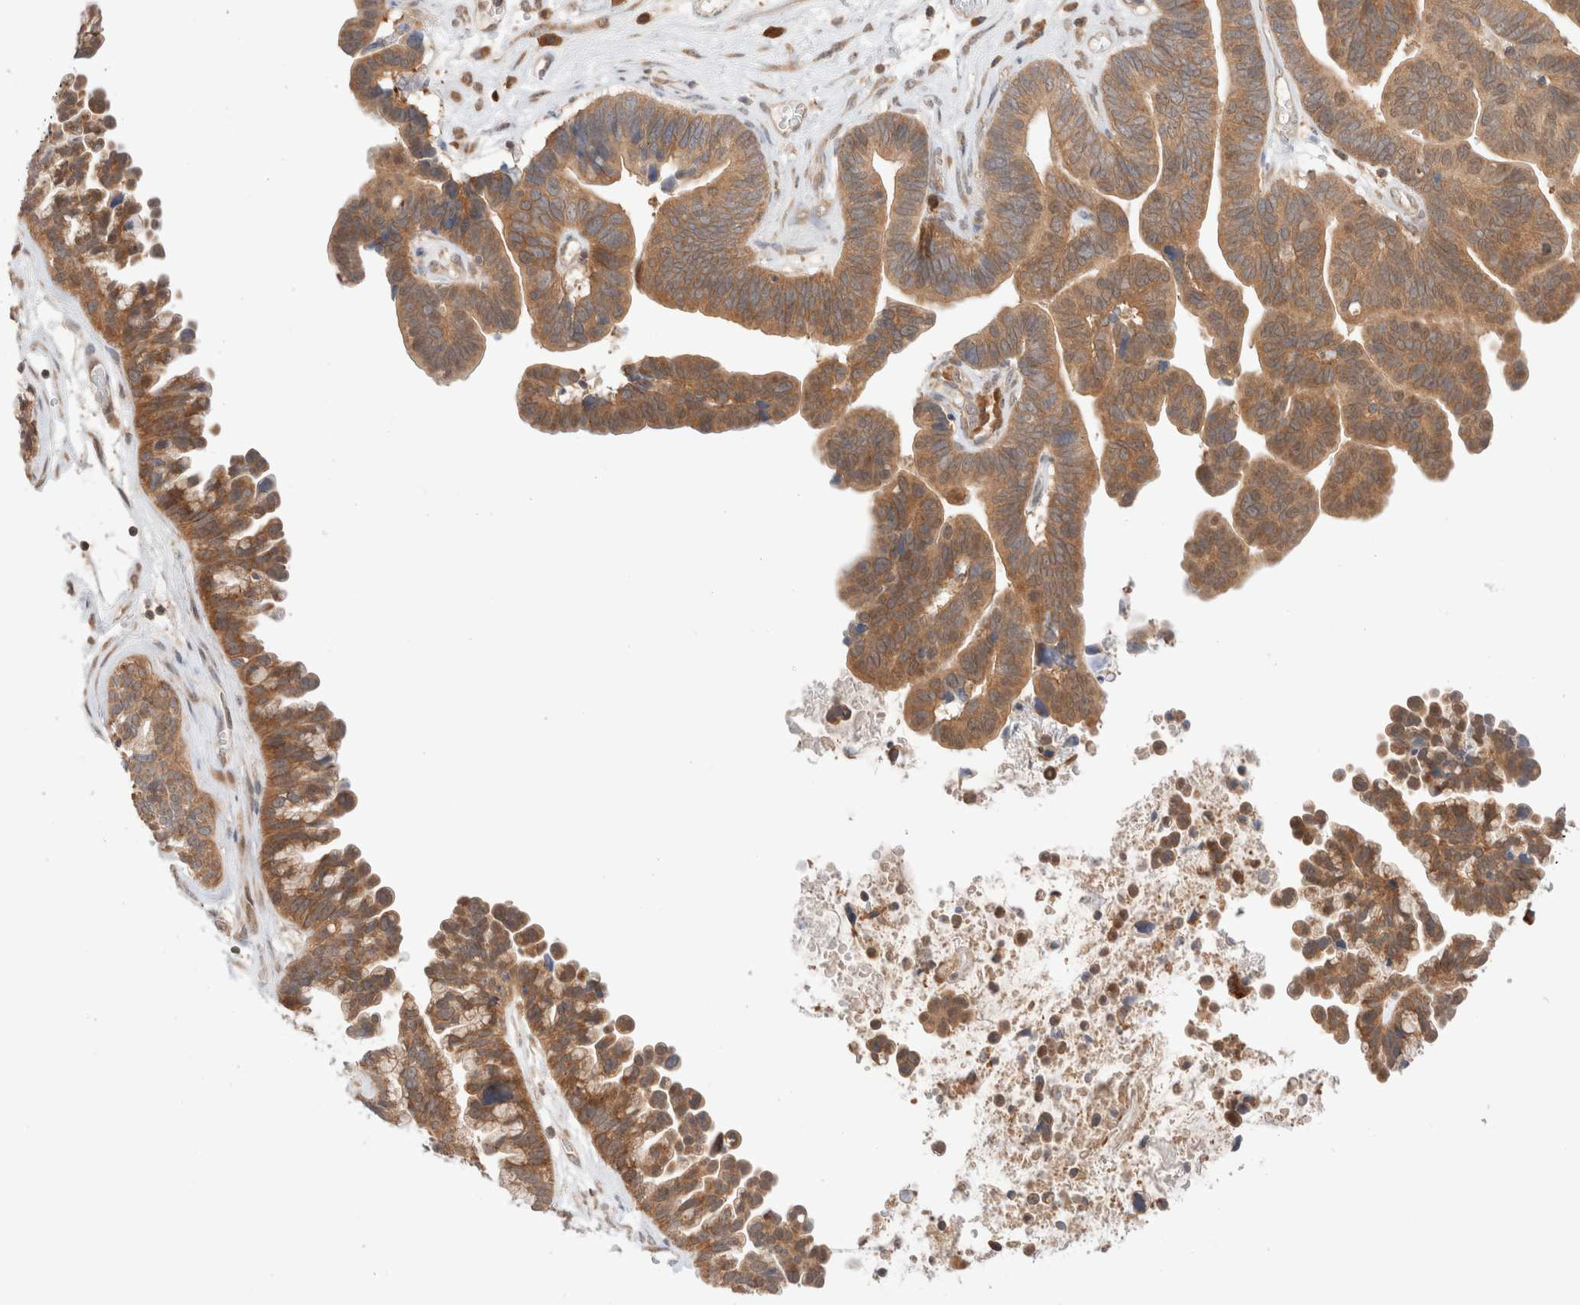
{"staining": {"intensity": "moderate", "quantity": ">75%", "location": "cytoplasmic/membranous"}, "tissue": "ovarian cancer", "cell_type": "Tumor cells", "image_type": "cancer", "snomed": [{"axis": "morphology", "description": "Cystadenocarcinoma, serous, NOS"}, {"axis": "topography", "description": "Ovary"}], "caption": "Protein staining displays moderate cytoplasmic/membranous staining in approximately >75% of tumor cells in ovarian cancer (serous cystadenocarcinoma).", "gene": "XKR4", "patient": {"sex": "female", "age": 56}}